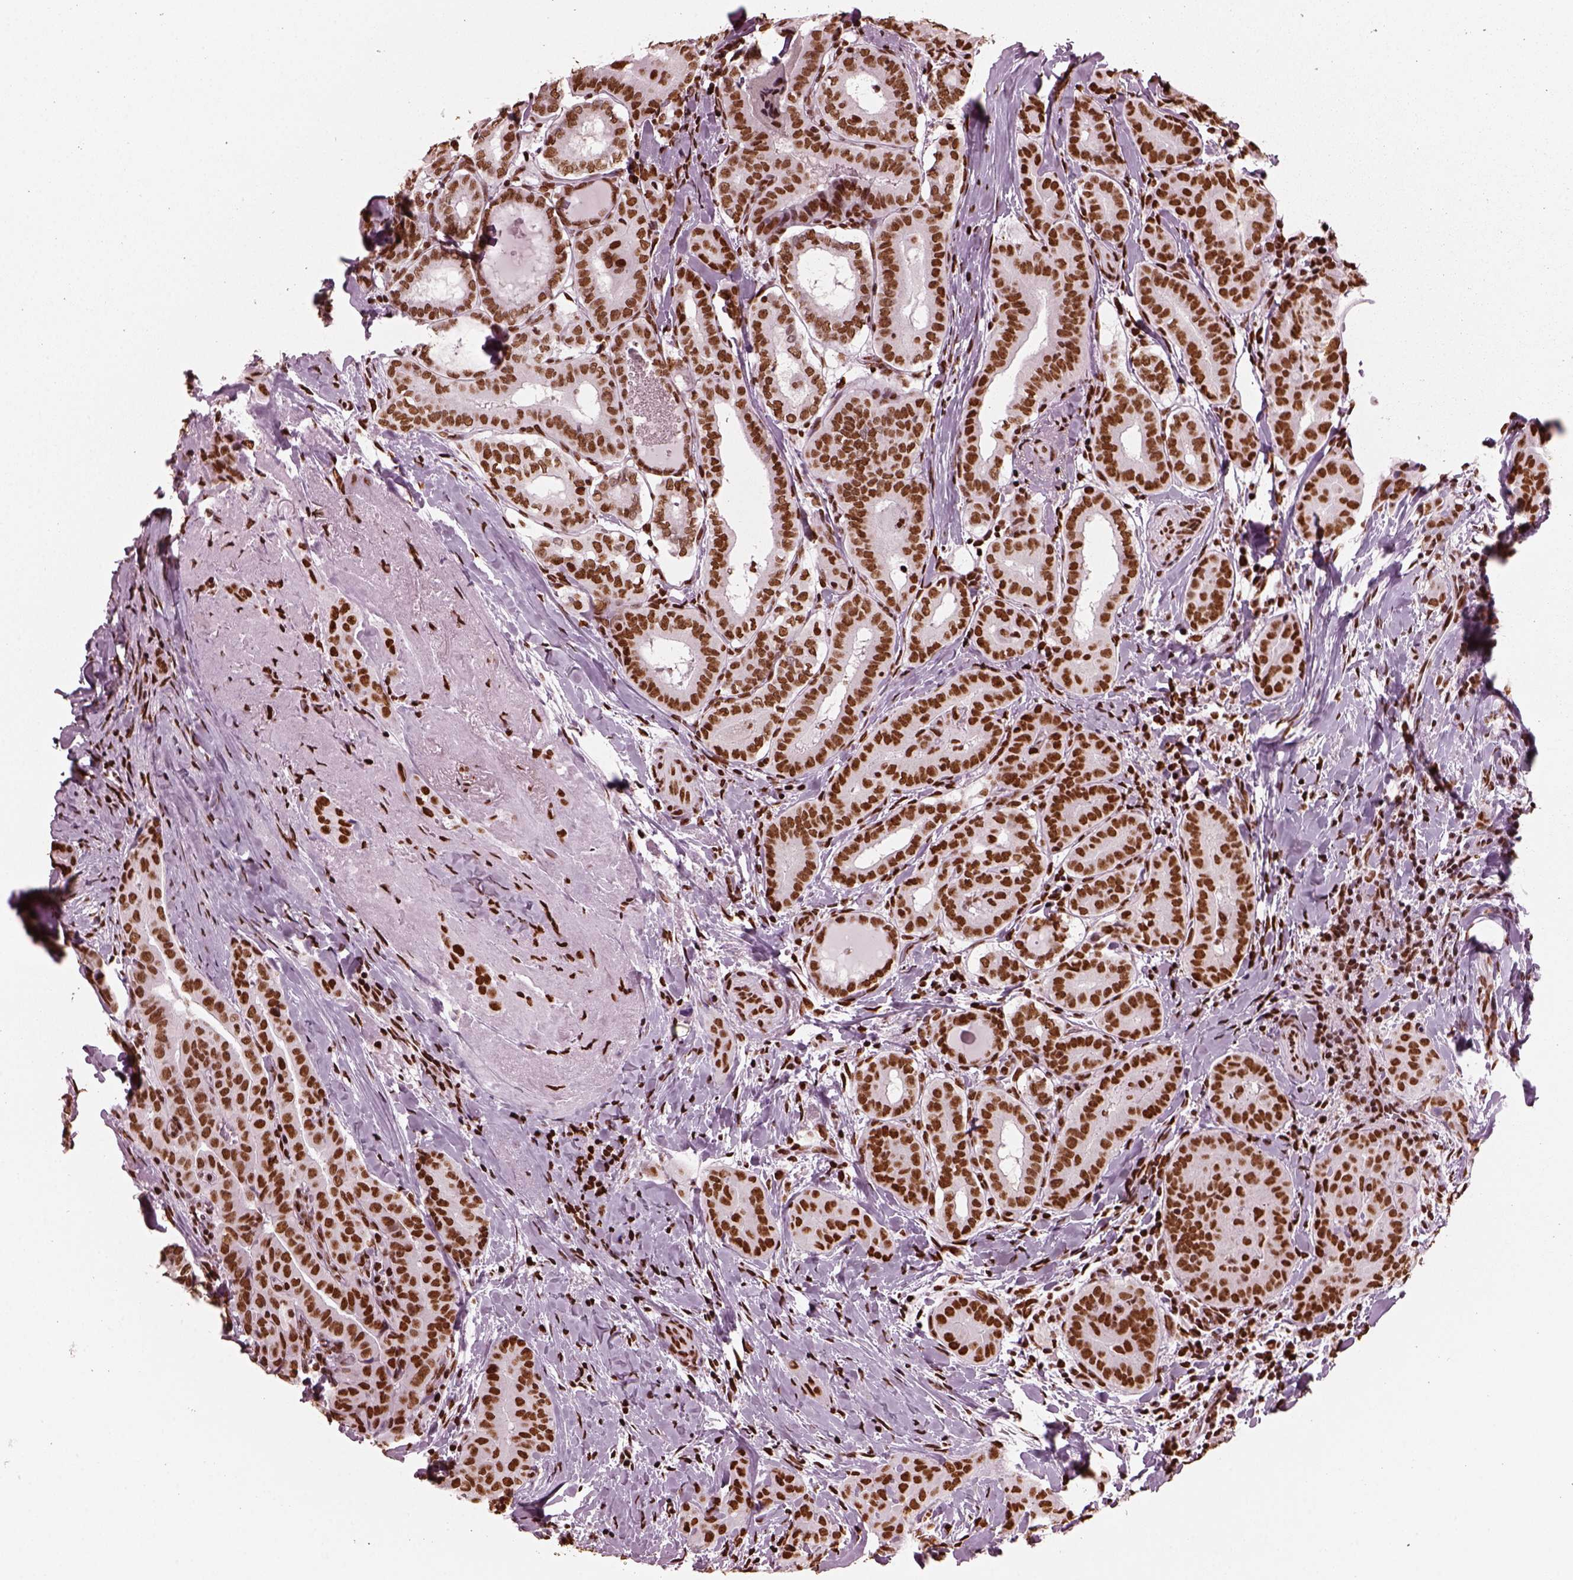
{"staining": {"intensity": "strong", "quantity": ">75%", "location": "nuclear"}, "tissue": "thyroid cancer", "cell_type": "Tumor cells", "image_type": "cancer", "snomed": [{"axis": "morphology", "description": "Papillary adenocarcinoma, NOS"}, {"axis": "morphology", "description": "Papillary adenoma metastatic"}, {"axis": "topography", "description": "Thyroid gland"}], "caption": "Immunohistochemical staining of thyroid cancer displays high levels of strong nuclear expression in approximately >75% of tumor cells. The staining was performed using DAB (3,3'-diaminobenzidine), with brown indicating positive protein expression. Nuclei are stained blue with hematoxylin.", "gene": "CBFA2T3", "patient": {"sex": "female", "age": 50}}